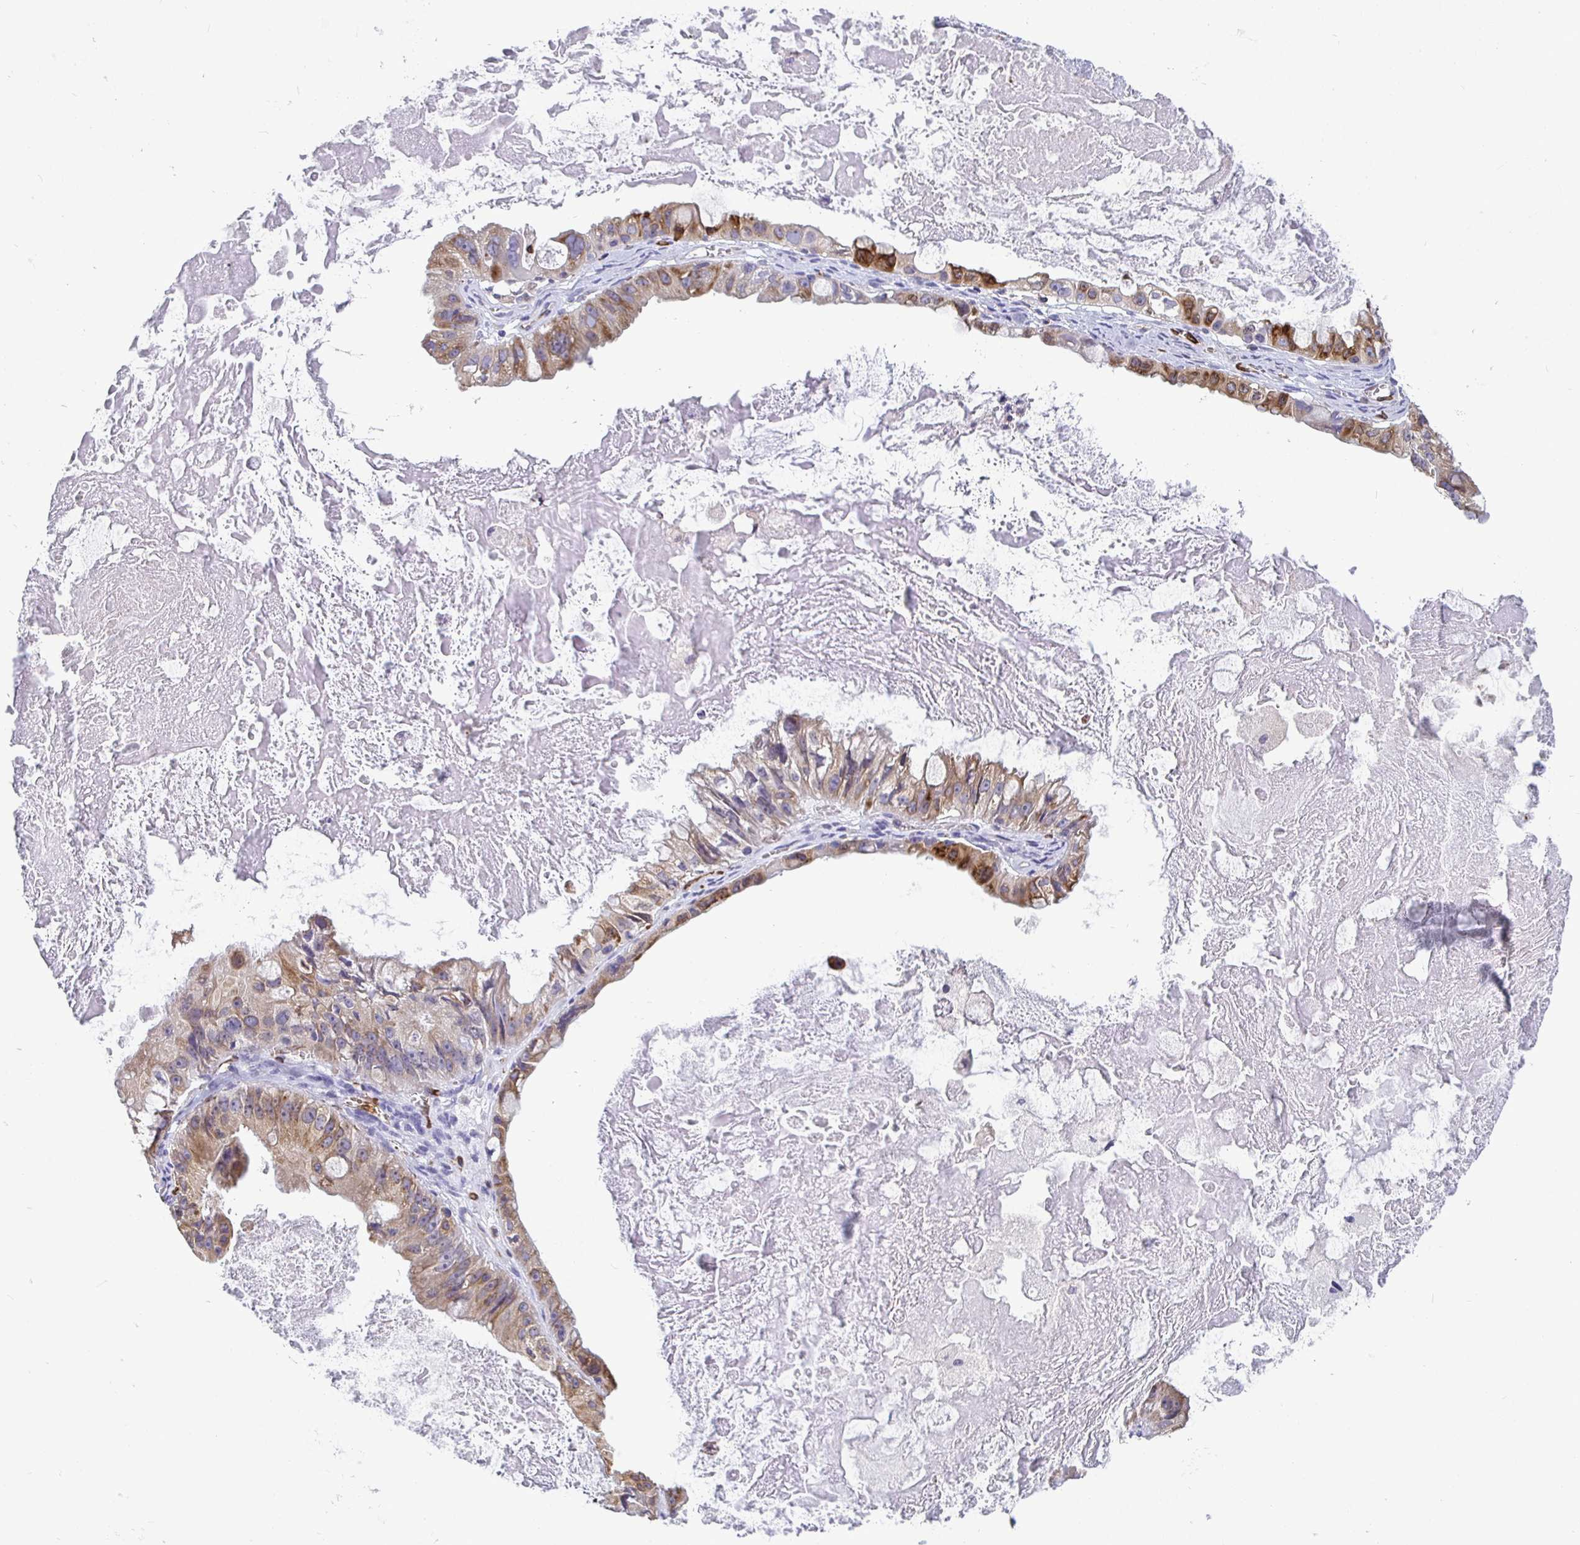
{"staining": {"intensity": "moderate", "quantity": ">75%", "location": "cytoplasmic/membranous"}, "tissue": "ovarian cancer", "cell_type": "Tumor cells", "image_type": "cancer", "snomed": [{"axis": "morphology", "description": "Cystadenocarcinoma, mucinous, NOS"}, {"axis": "topography", "description": "Ovary"}], "caption": "IHC of human ovarian cancer (mucinous cystadenocarcinoma) displays medium levels of moderate cytoplasmic/membranous staining in approximately >75% of tumor cells.", "gene": "TP53I11", "patient": {"sex": "female", "age": 61}}